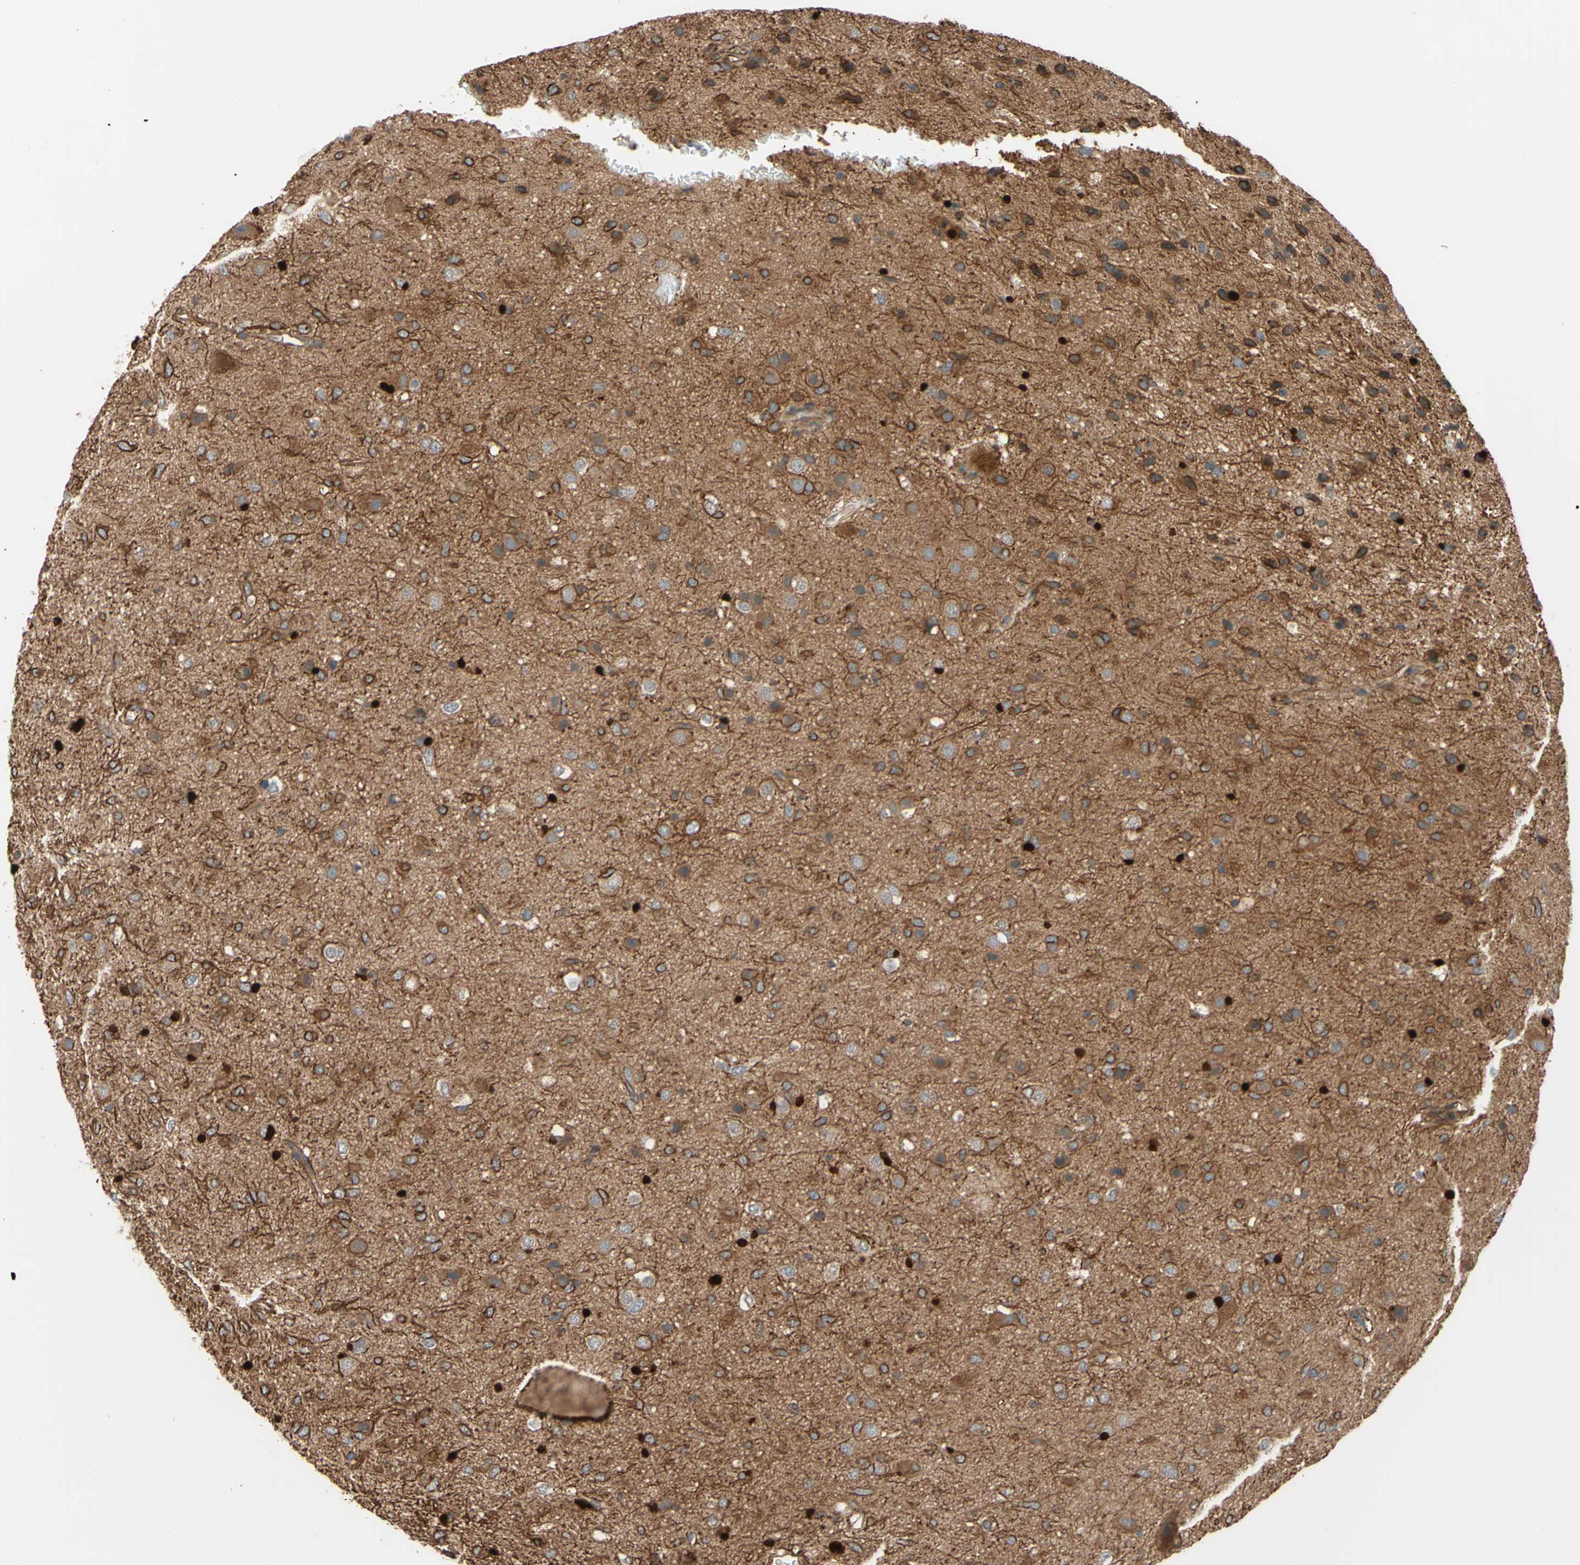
{"staining": {"intensity": "moderate", "quantity": "25%-75%", "location": "cytoplasmic/membranous"}, "tissue": "glioma", "cell_type": "Tumor cells", "image_type": "cancer", "snomed": [{"axis": "morphology", "description": "Glioma, malignant, Low grade"}, {"axis": "topography", "description": "Brain"}], "caption": "The image exhibits staining of malignant glioma (low-grade), revealing moderate cytoplasmic/membranous protein staining (brown color) within tumor cells. (Brightfield microscopy of DAB IHC at high magnification).", "gene": "TRAF2", "patient": {"sex": "male", "age": 77}}